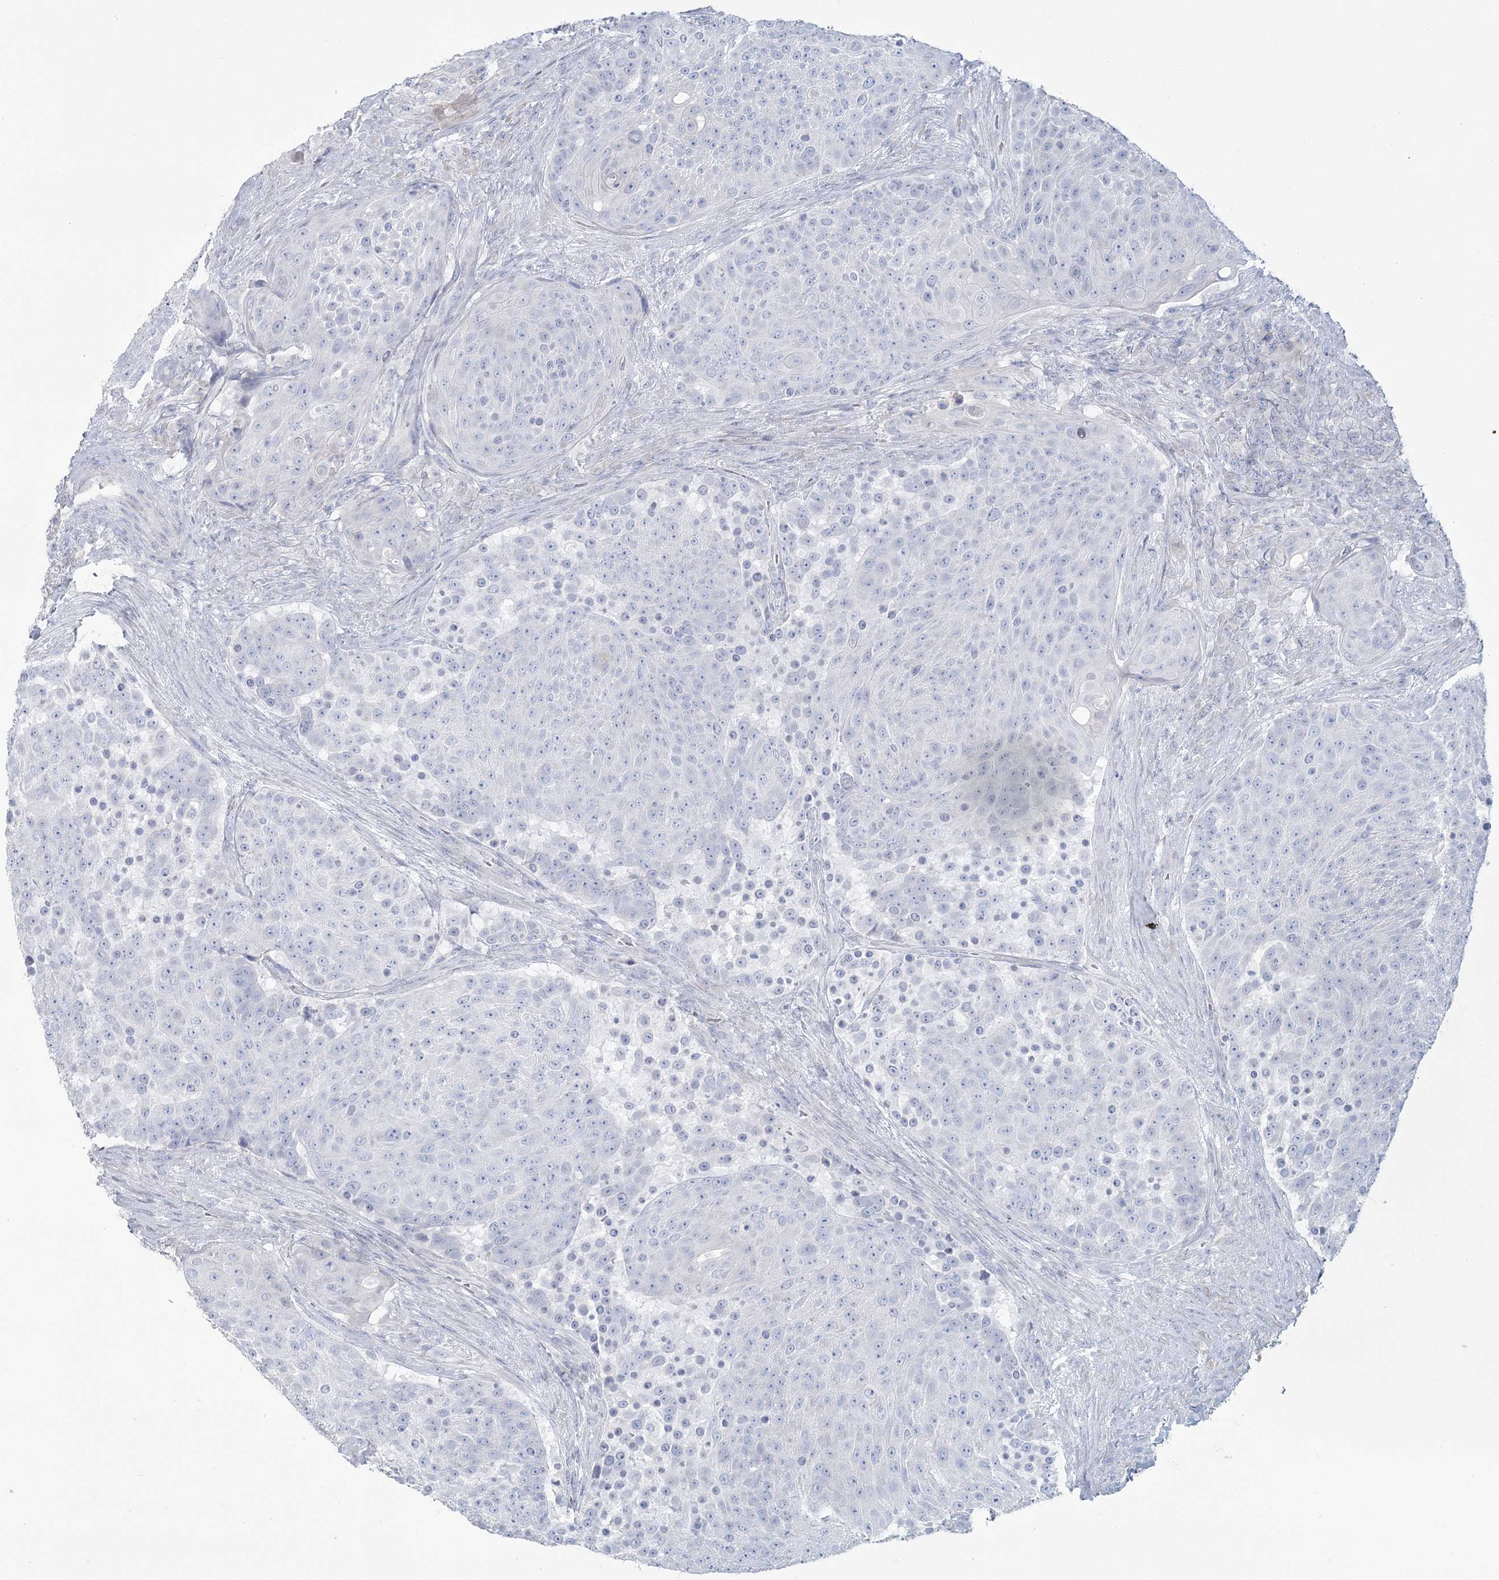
{"staining": {"intensity": "negative", "quantity": "none", "location": "none"}, "tissue": "urothelial cancer", "cell_type": "Tumor cells", "image_type": "cancer", "snomed": [{"axis": "morphology", "description": "Urothelial carcinoma, High grade"}, {"axis": "topography", "description": "Urinary bladder"}], "caption": "A histopathology image of urothelial cancer stained for a protein exhibits no brown staining in tumor cells.", "gene": "CMBL", "patient": {"sex": "female", "age": 63}}